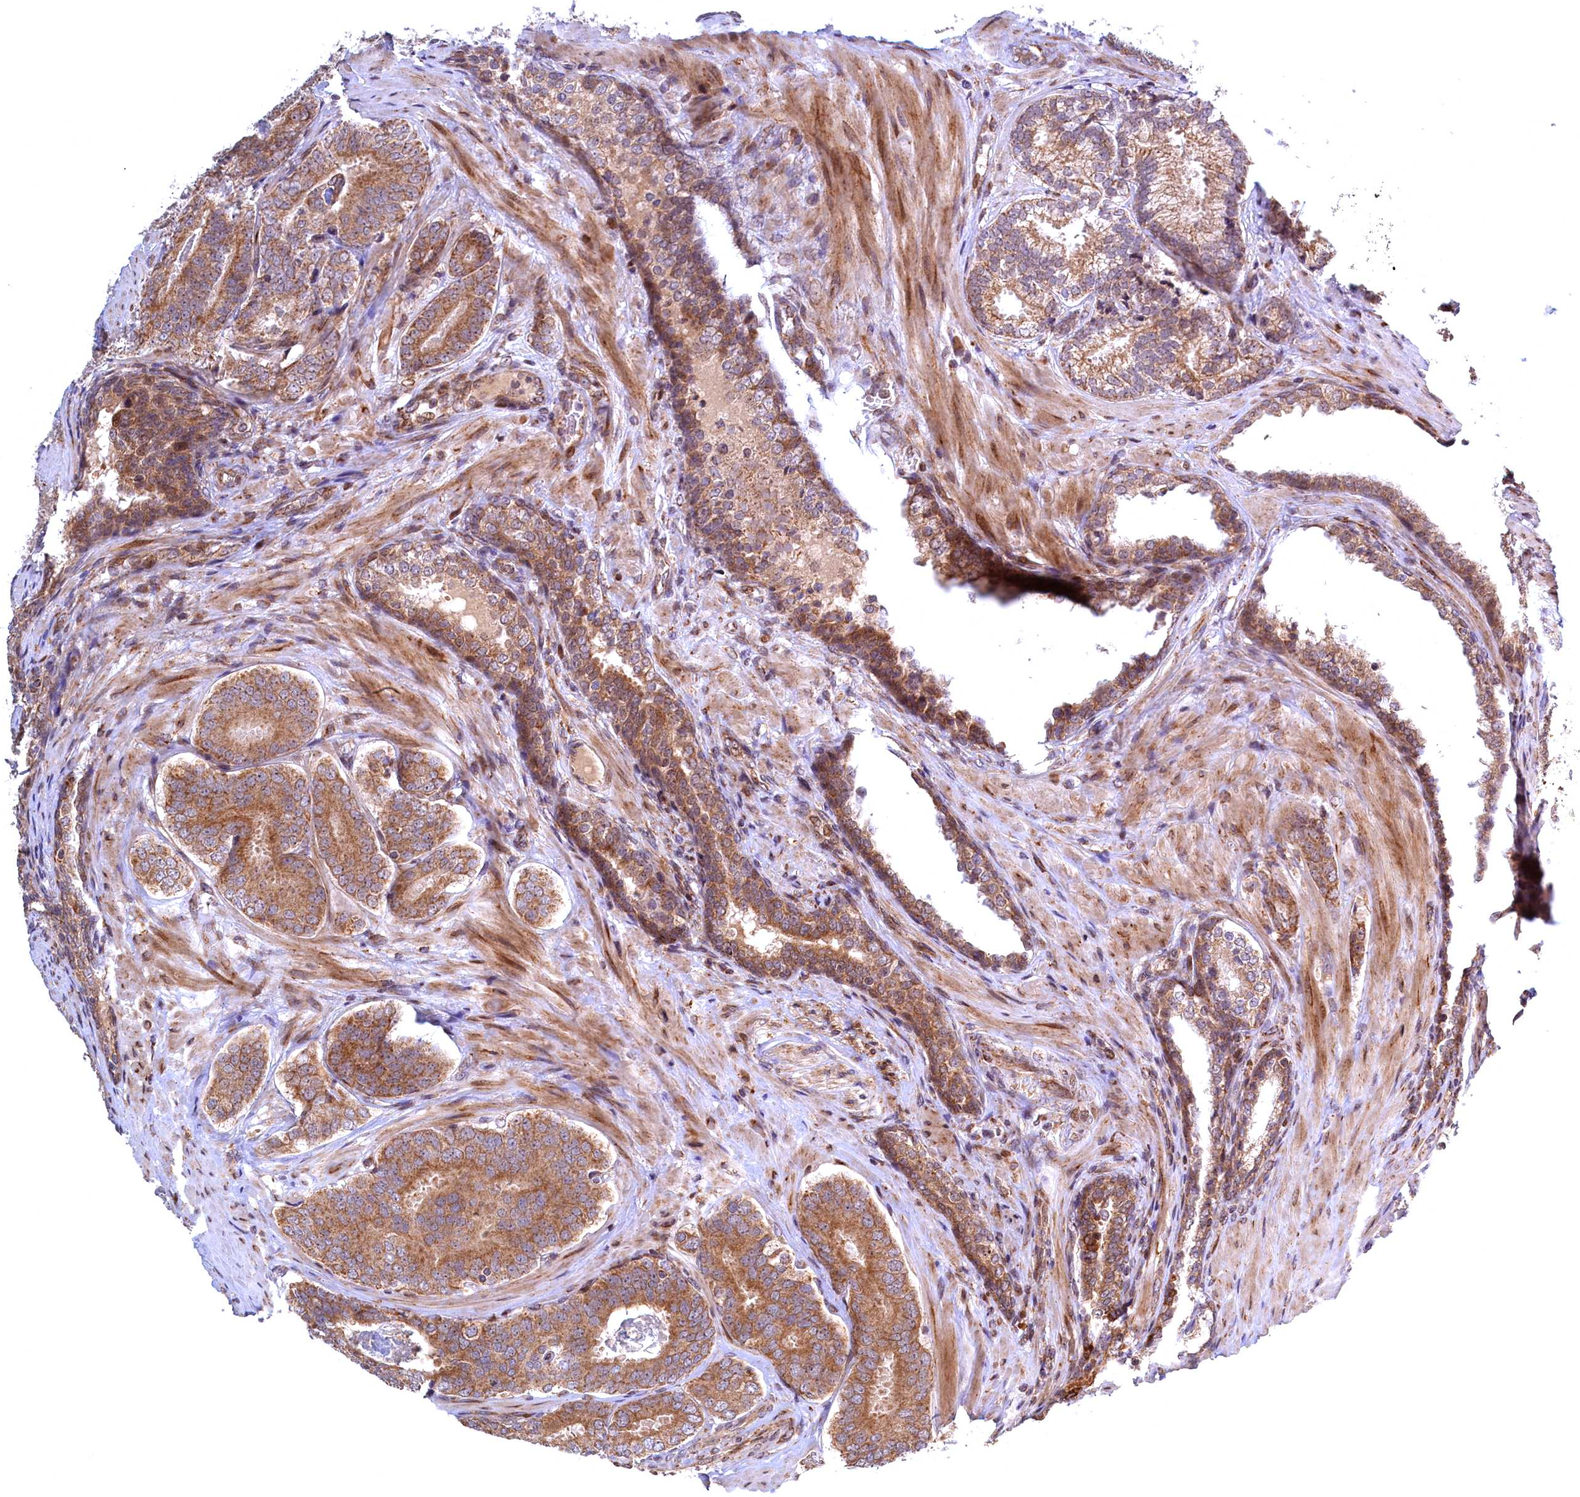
{"staining": {"intensity": "strong", "quantity": ">75%", "location": "cytoplasmic/membranous"}, "tissue": "prostate cancer", "cell_type": "Tumor cells", "image_type": "cancer", "snomed": [{"axis": "morphology", "description": "Adenocarcinoma, High grade"}, {"axis": "topography", "description": "Prostate"}], "caption": "Protein staining demonstrates strong cytoplasmic/membranous staining in about >75% of tumor cells in prostate cancer (high-grade adenocarcinoma).", "gene": "PLA2G10", "patient": {"sex": "male", "age": 63}}